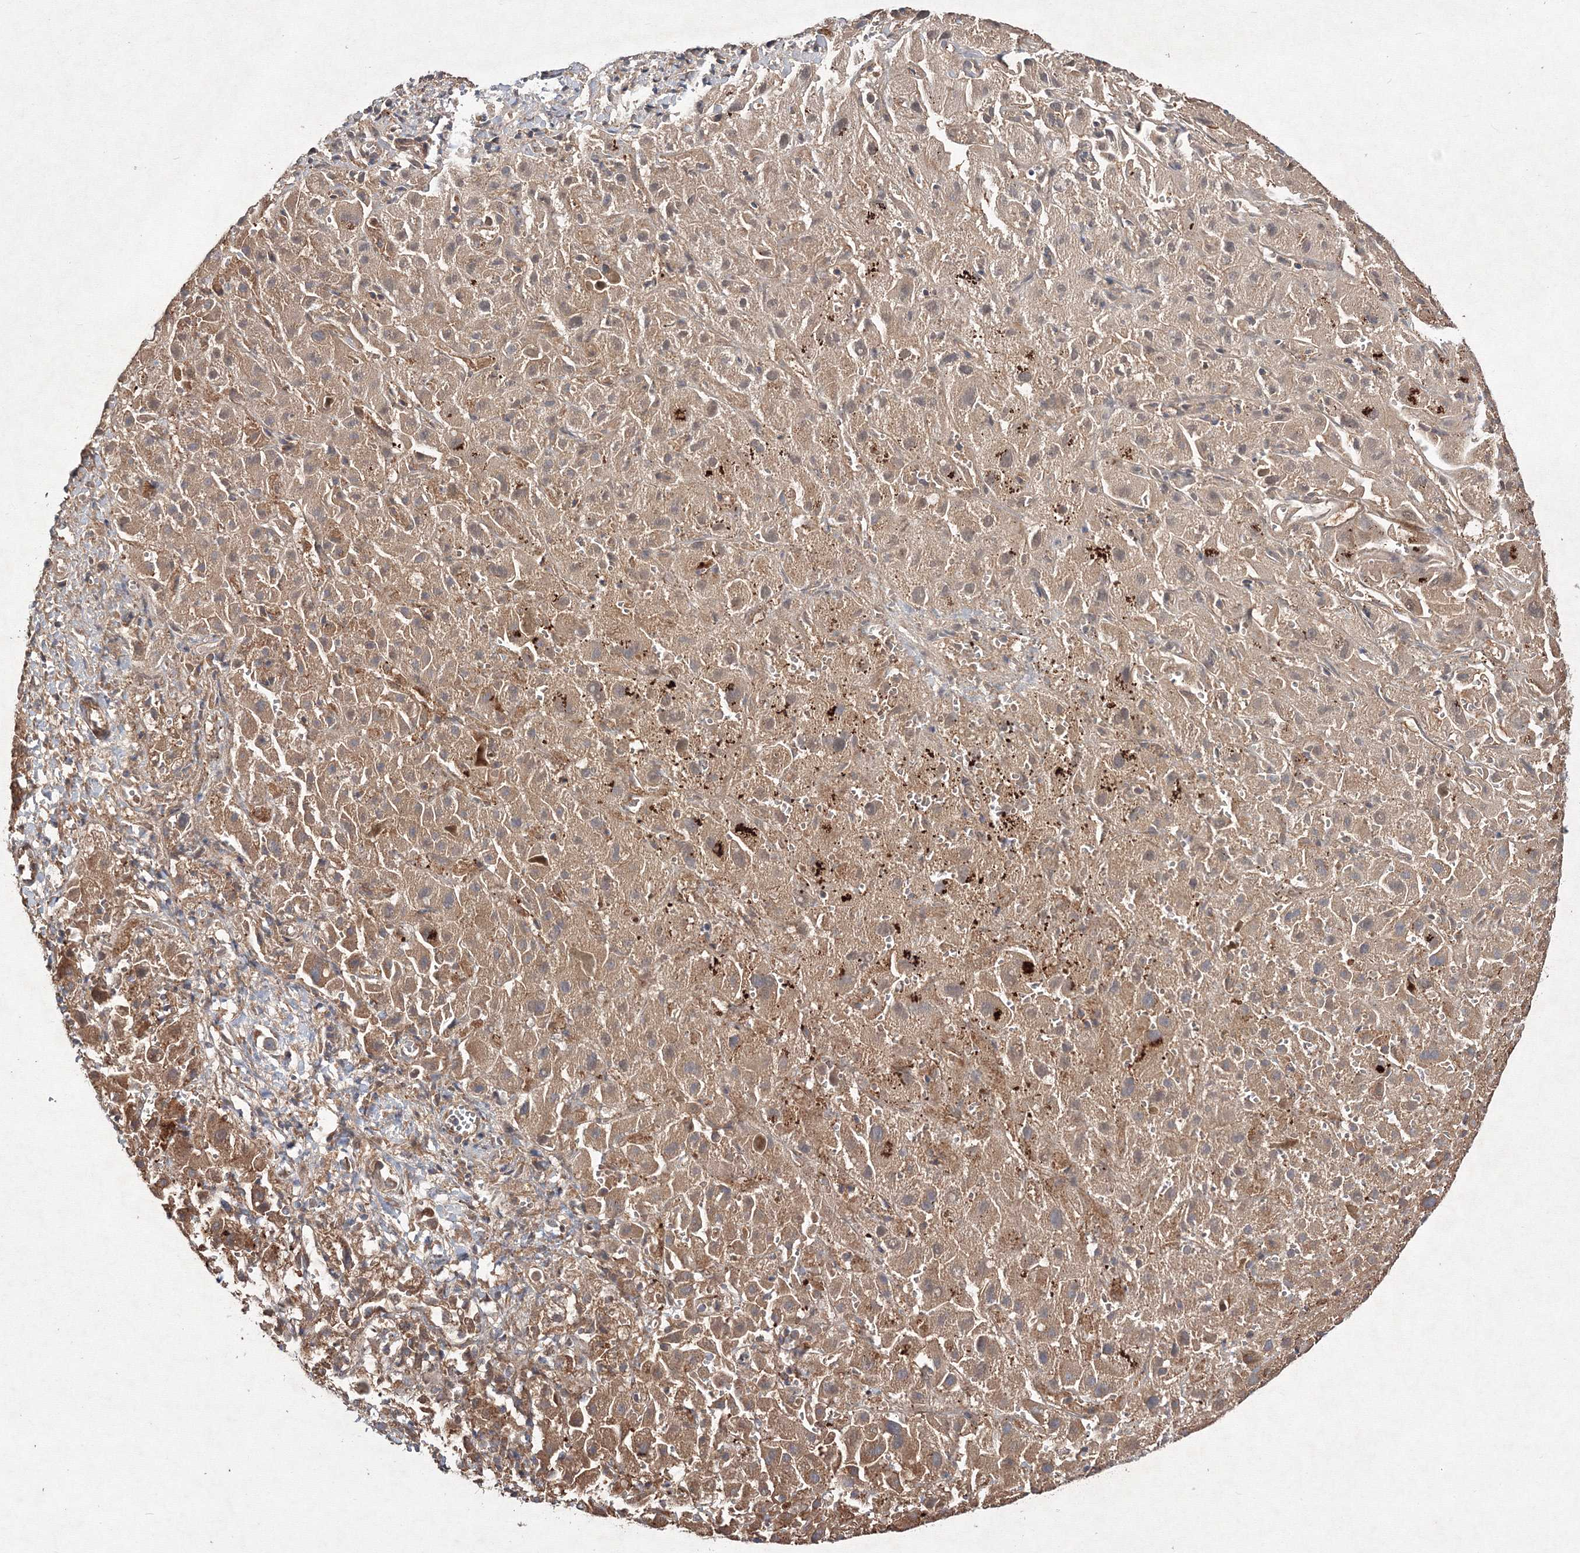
{"staining": {"intensity": "weak", "quantity": ">75%", "location": "cytoplasmic/membranous"}, "tissue": "liver cancer", "cell_type": "Tumor cells", "image_type": "cancer", "snomed": [{"axis": "morphology", "description": "Cholangiocarcinoma"}, {"axis": "topography", "description": "Liver"}], "caption": "Protein expression analysis of liver cancer (cholangiocarcinoma) displays weak cytoplasmic/membranous positivity in approximately >75% of tumor cells. (DAB IHC, brown staining for protein, blue staining for nuclei).", "gene": "RANBP3L", "patient": {"sex": "female", "age": 52}}